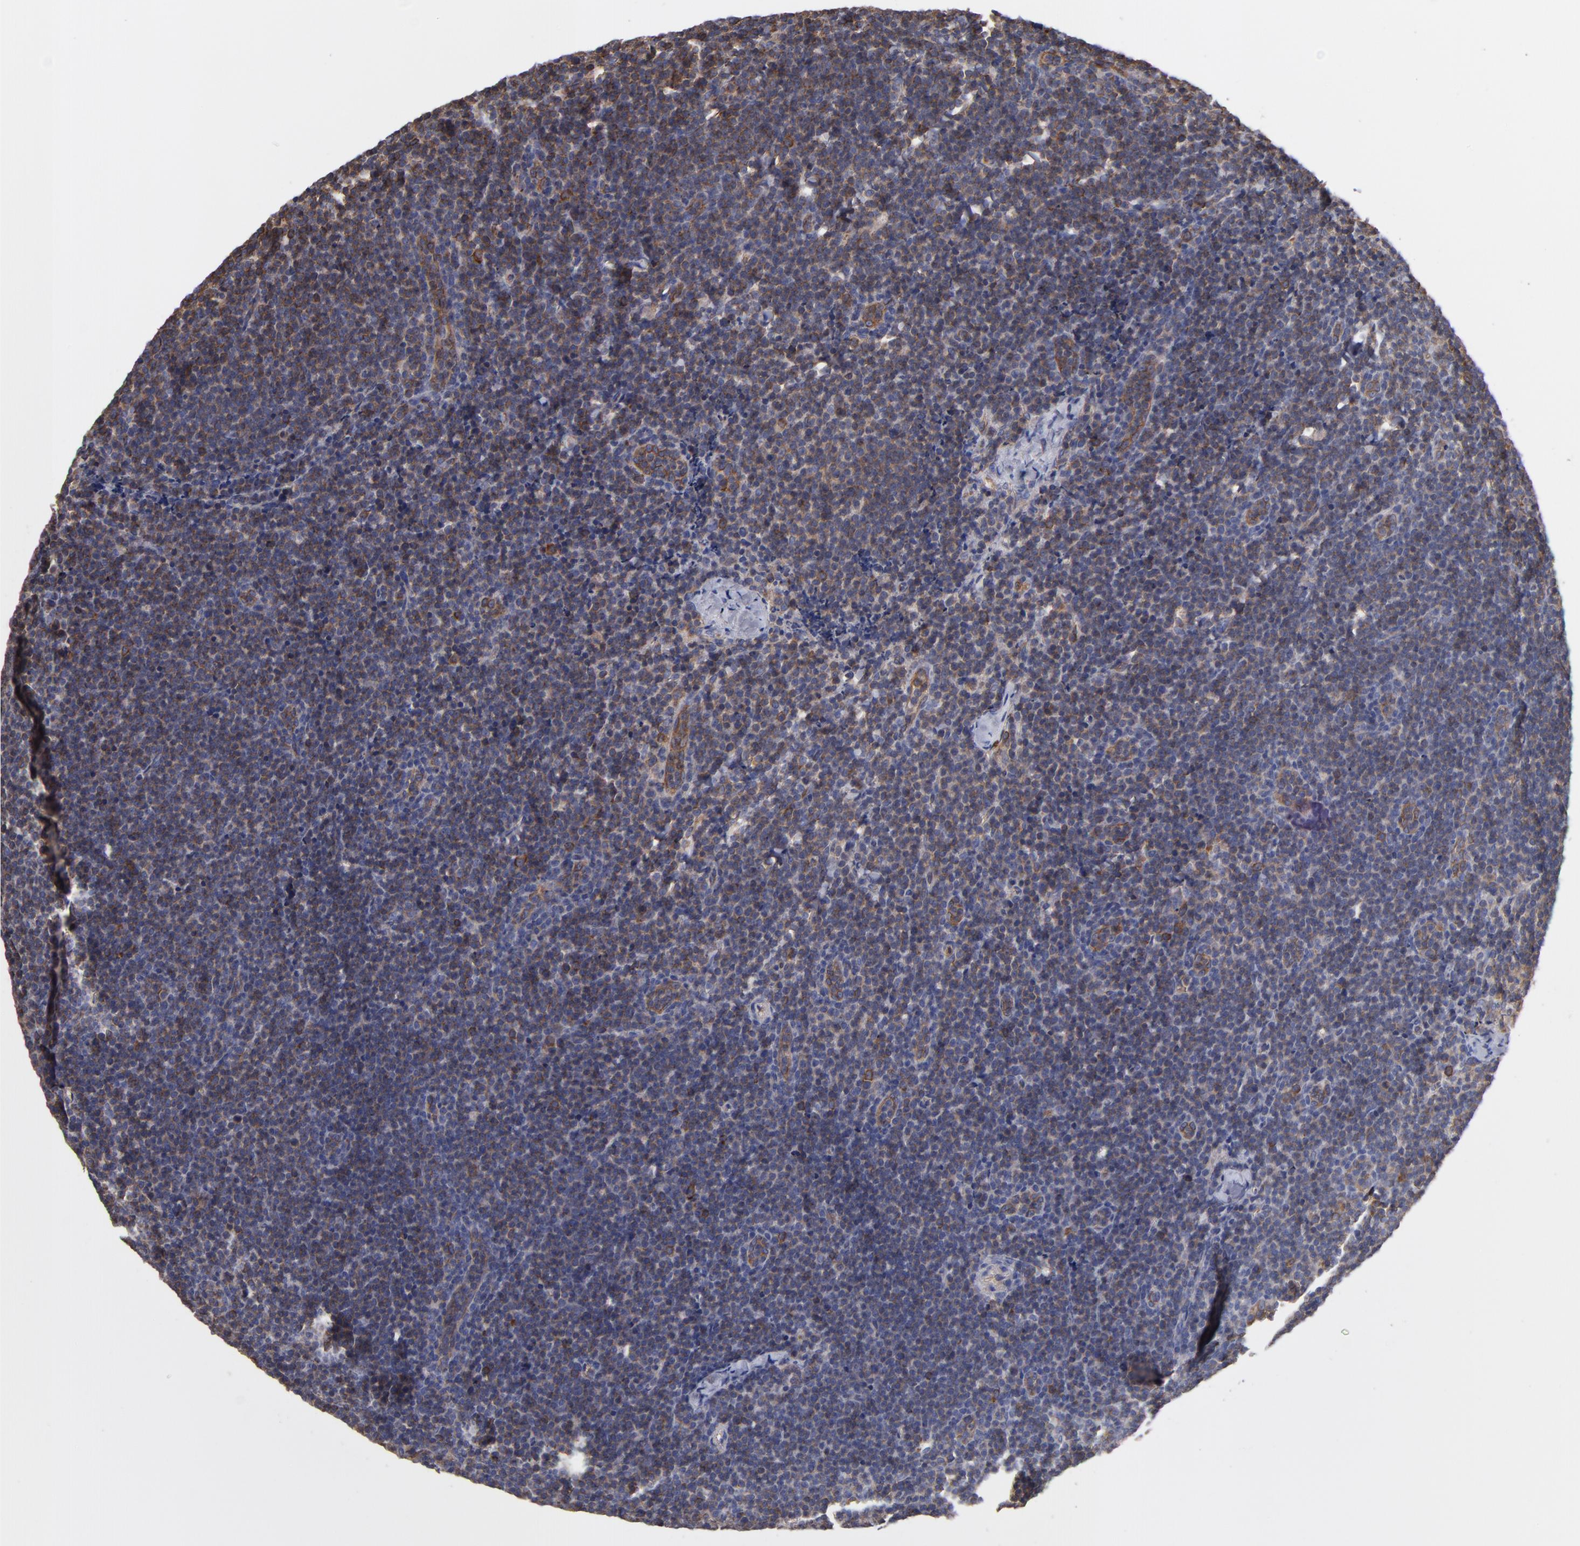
{"staining": {"intensity": "moderate", "quantity": ">75%", "location": "cytoplasmic/membranous"}, "tissue": "lymphoma", "cell_type": "Tumor cells", "image_type": "cancer", "snomed": [{"axis": "morphology", "description": "Malignant lymphoma, non-Hodgkin's type, High grade"}, {"axis": "topography", "description": "Lymph node"}], "caption": "DAB immunohistochemical staining of human lymphoma displays moderate cytoplasmic/membranous protein expression in approximately >75% of tumor cells. (Stains: DAB (3,3'-diaminobenzidine) in brown, nuclei in blue, Microscopy: brightfield microscopy at high magnification).", "gene": "ESYT2", "patient": {"sex": "female", "age": 58}}